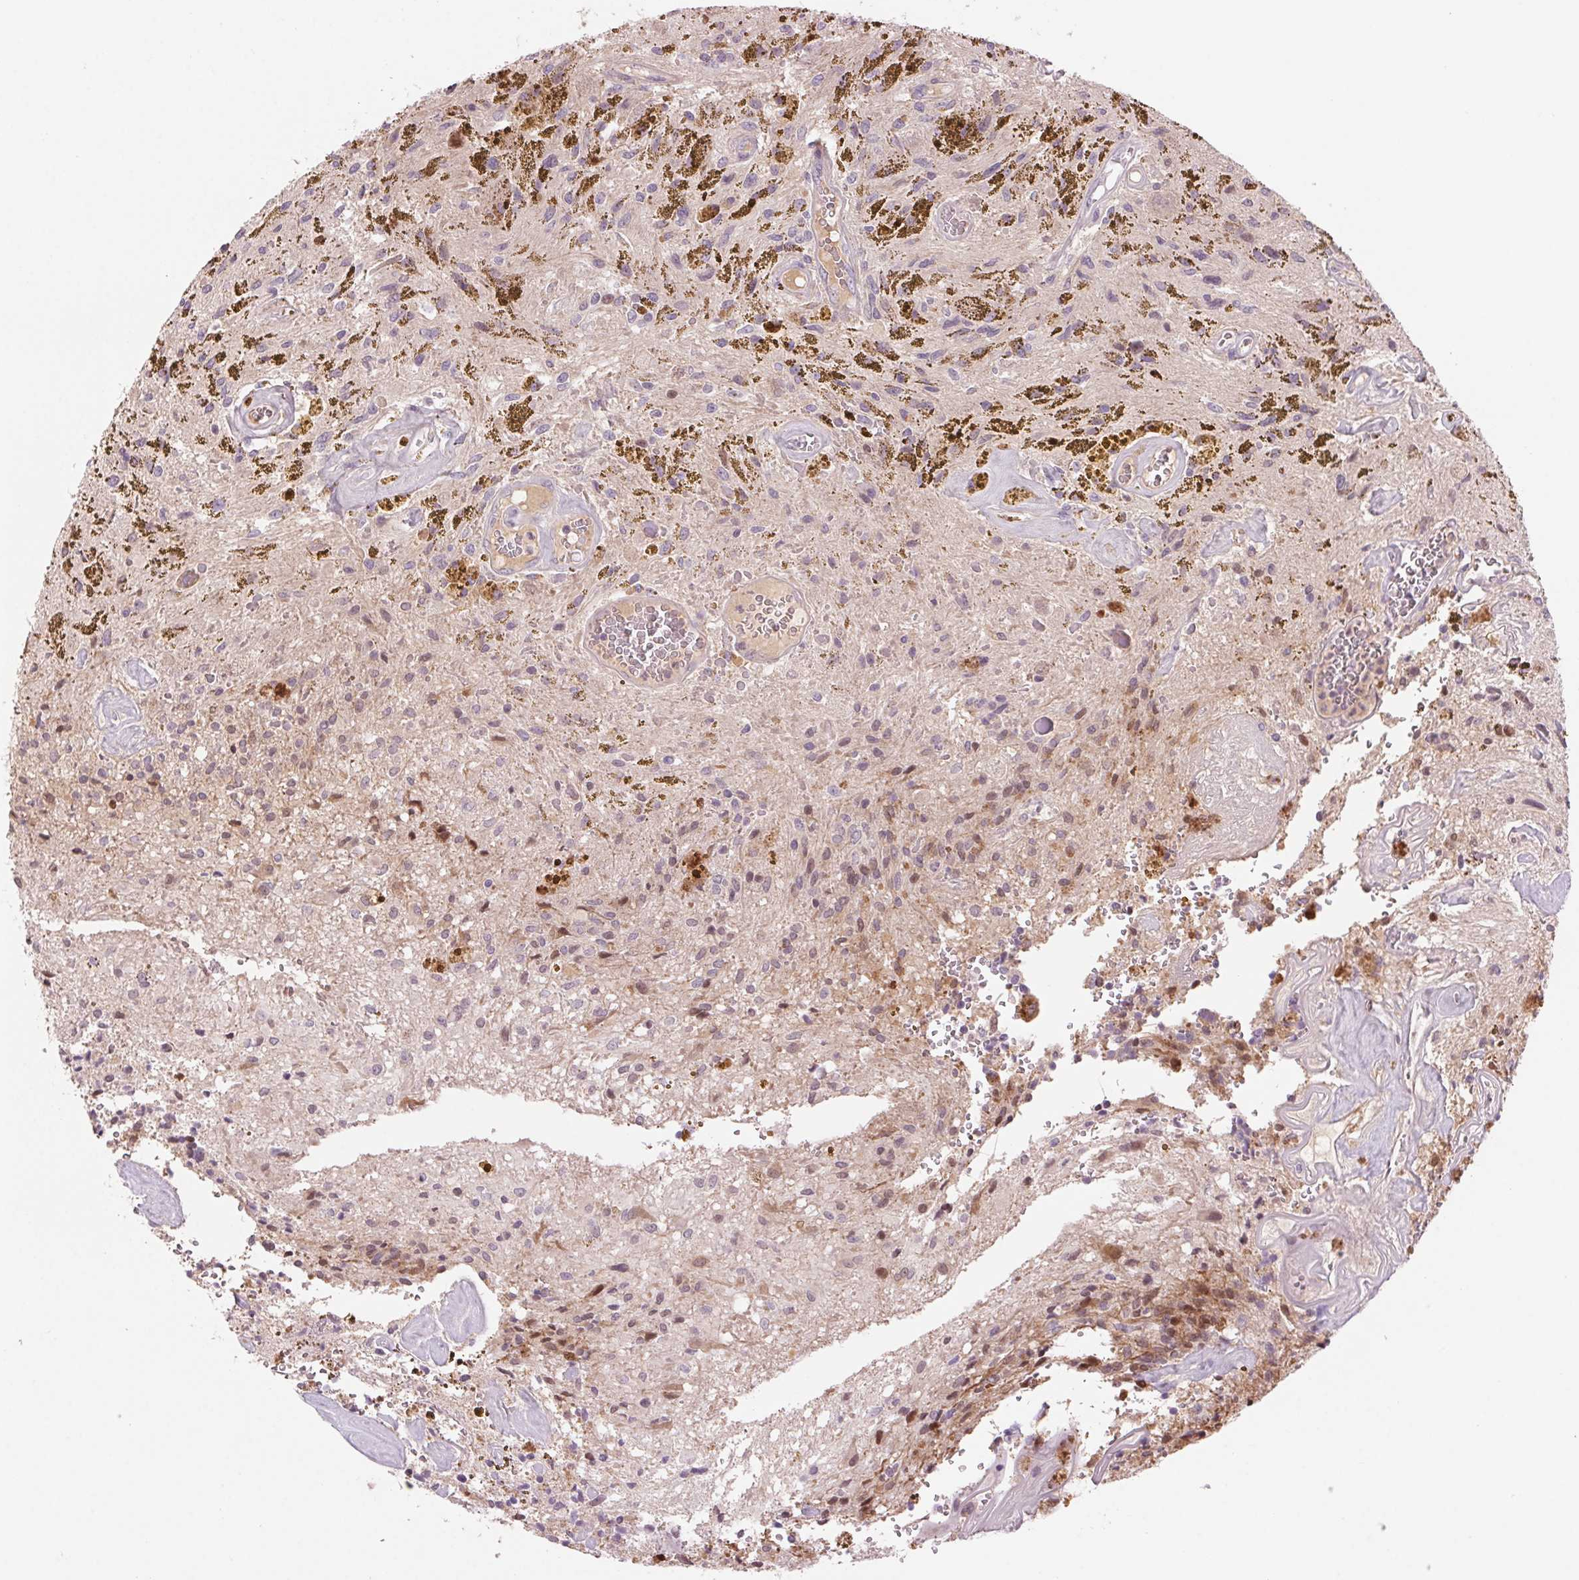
{"staining": {"intensity": "negative", "quantity": "none", "location": "none"}, "tissue": "glioma", "cell_type": "Tumor cells", "image_type": "cancer", "snomed": [{"axis": "morphology", "description": "Glioma, malignant, Low grade"}, {"axis": "topography", "description": "Cerebellum"}], "caption": "IHC image of glioma stained for a protein (brown), which reveals no expression in tumor cells.", "gene": "HHLA2", "patient": {"sex": "female", "age": 14}}